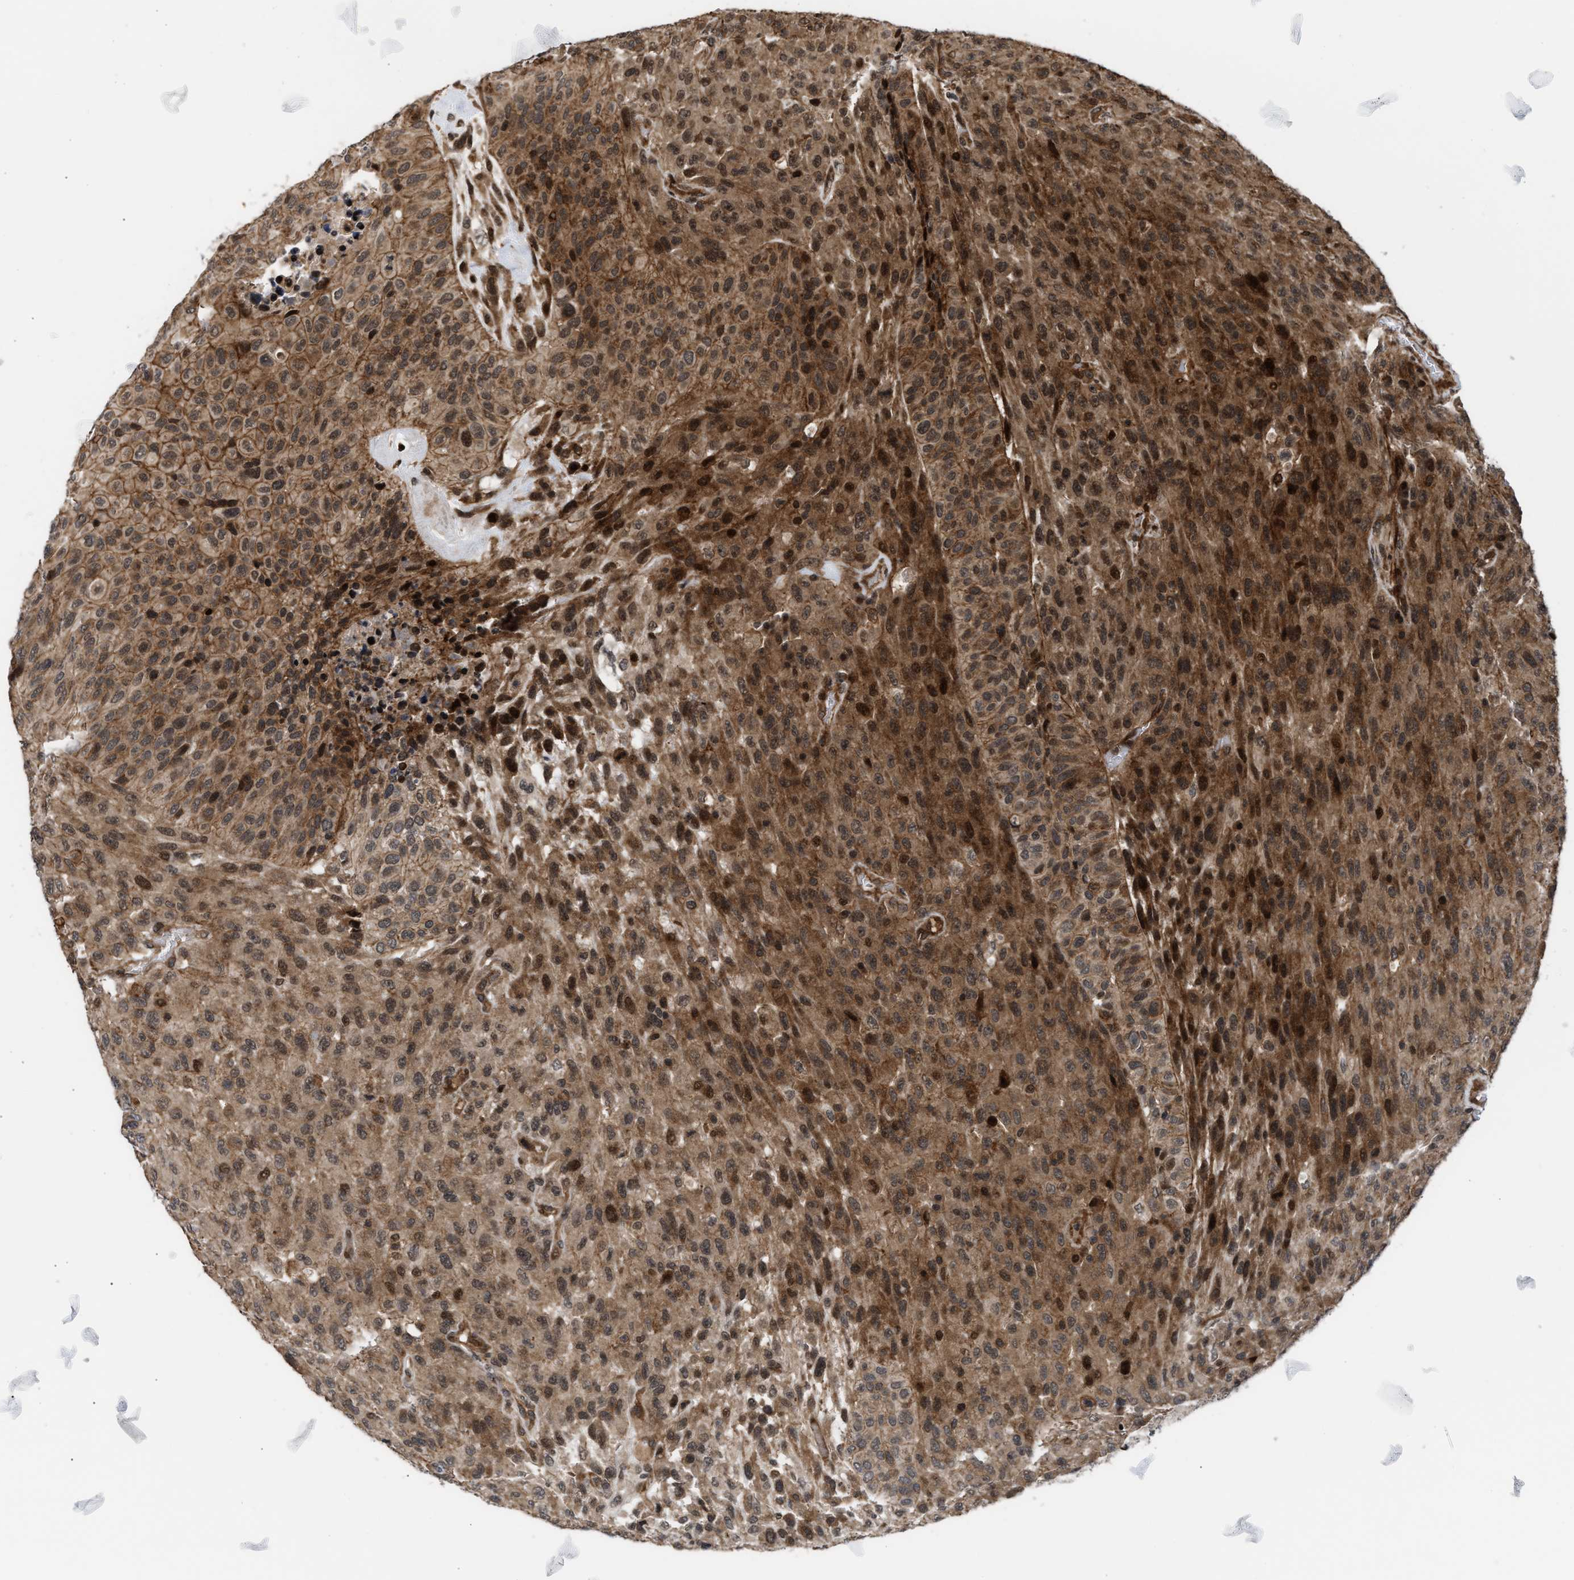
{"staining": {"intensity": "moderate", "quantity": ">75%", "location": "cytoplasmic/membranous,nuclear"}, "tissue": "urothelial cancer", "cell_type": "Tumor cells", "image_type": "cancer", "snomed": [{"axis": "morphology", "description": "Urothelial carcinoma, High grade"}, {"axis": "topography", "description": "Urinary bladder"}], "caption": "Tumor cells exhibit medium levels of moderate cytoplasmic/membranous and nuclear staining in about >75% of cells in urothelial cancer. The protein of interest is stained brown, and the nuclei are stained in blue (DAB (3,3'-diaminobenzidine) IHC with brightfield microscopy, high magnification).", "gene": "STAU2", "patient": {"sex": "male", "age": 66}}